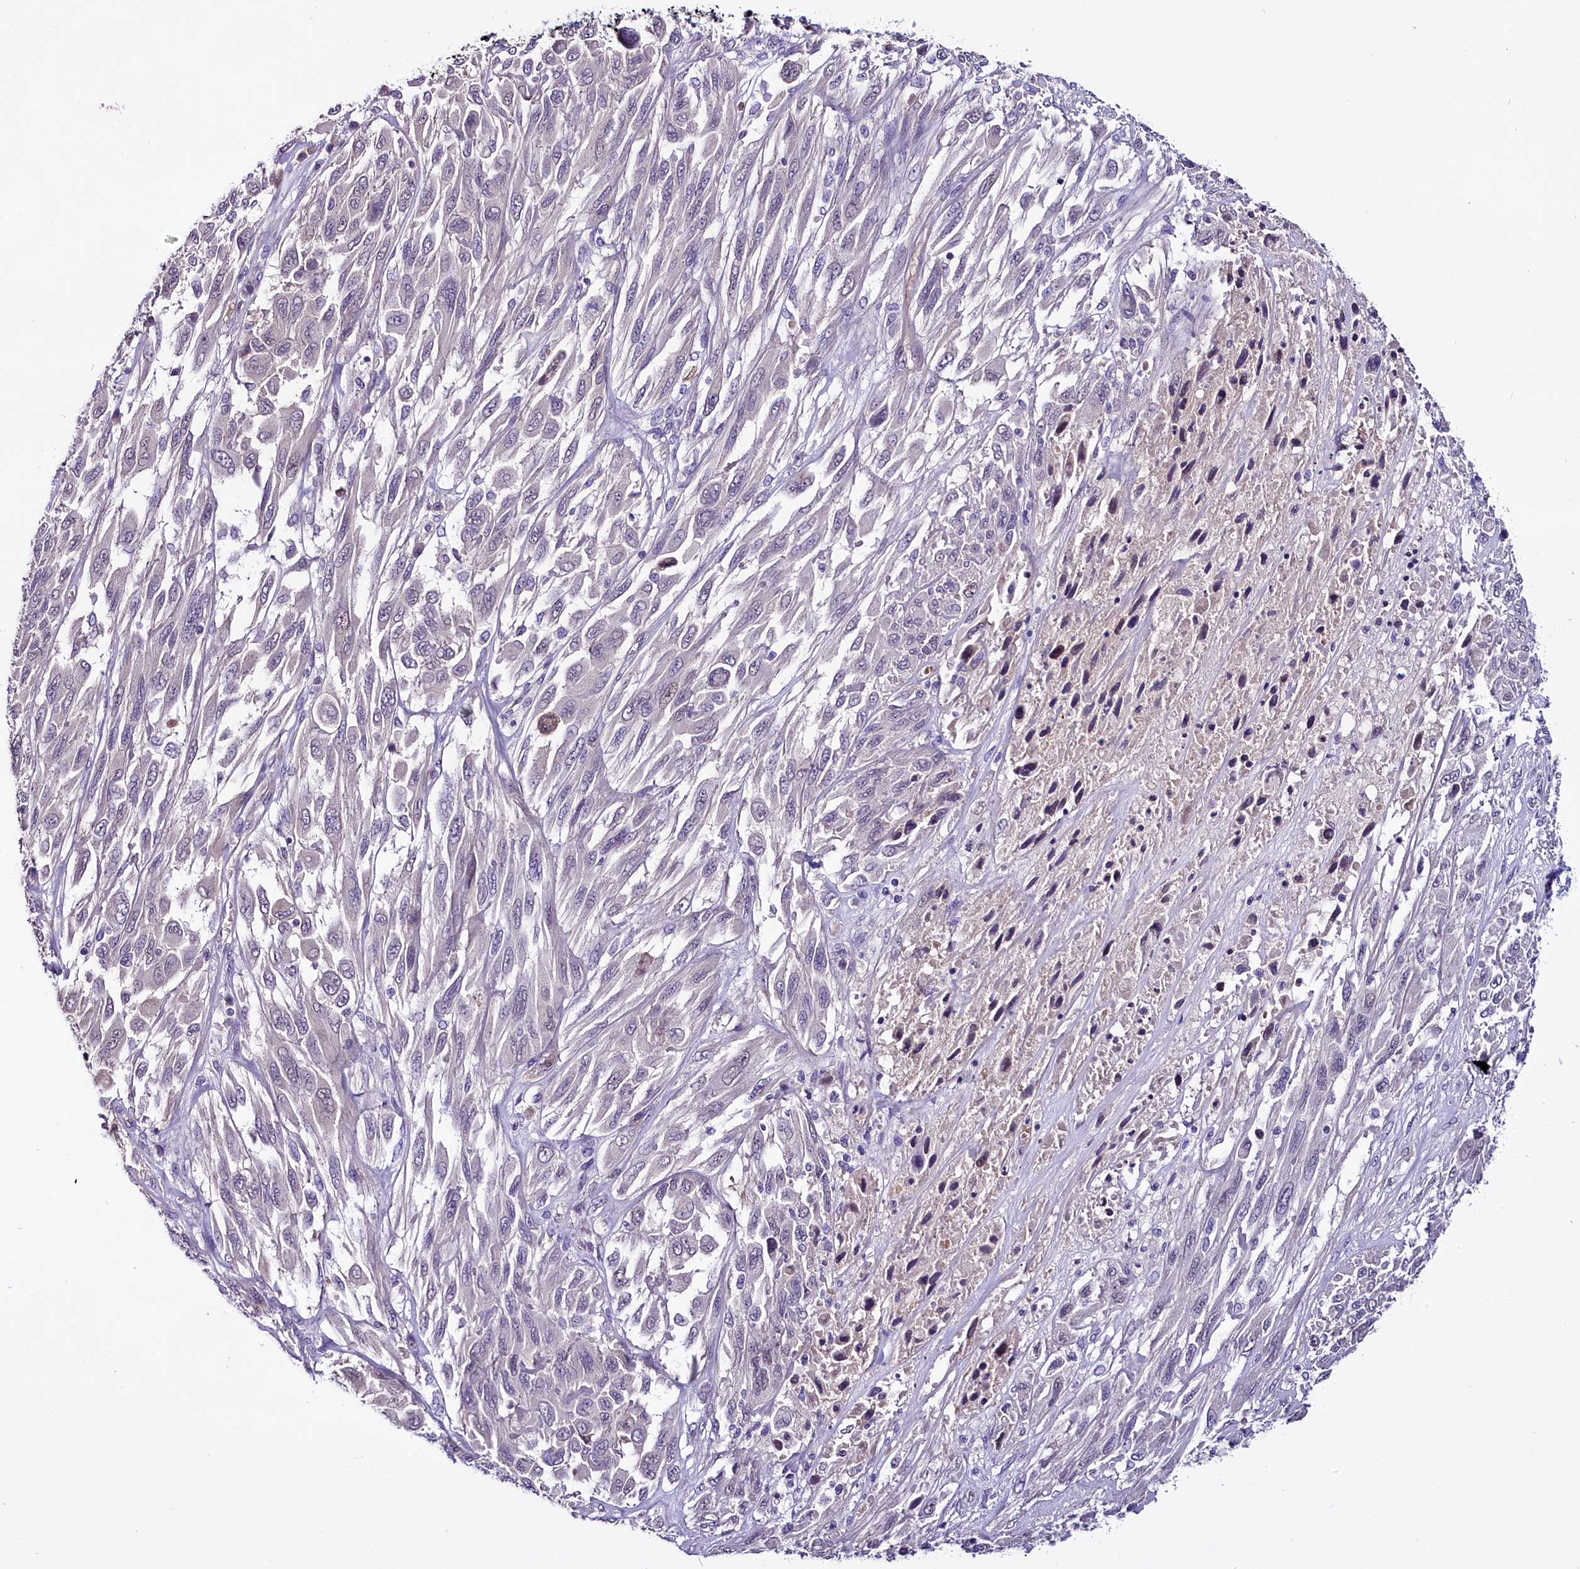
{"staining": {"intensity": "negative", "quantity": "none", "location": "none"}, "tissue": "melanoma", "cell_type": "Tumor cells", "image_type": "cancer", "snomed": [{"axis": "morphology", "description": "Malignant melanoma, NOS"}, {"axis": "topography", "description": "Skin"}], "caption": "There is no significant positivity in tumor cells of melanoma. The staining was performed using DAB to visualize the protein expression in brown, while the nuclei were stained in blue with hematoxylin (Magnification: 20x).", "gene": "C9orf40", "patient": {"sex": "female", "age": 91}}